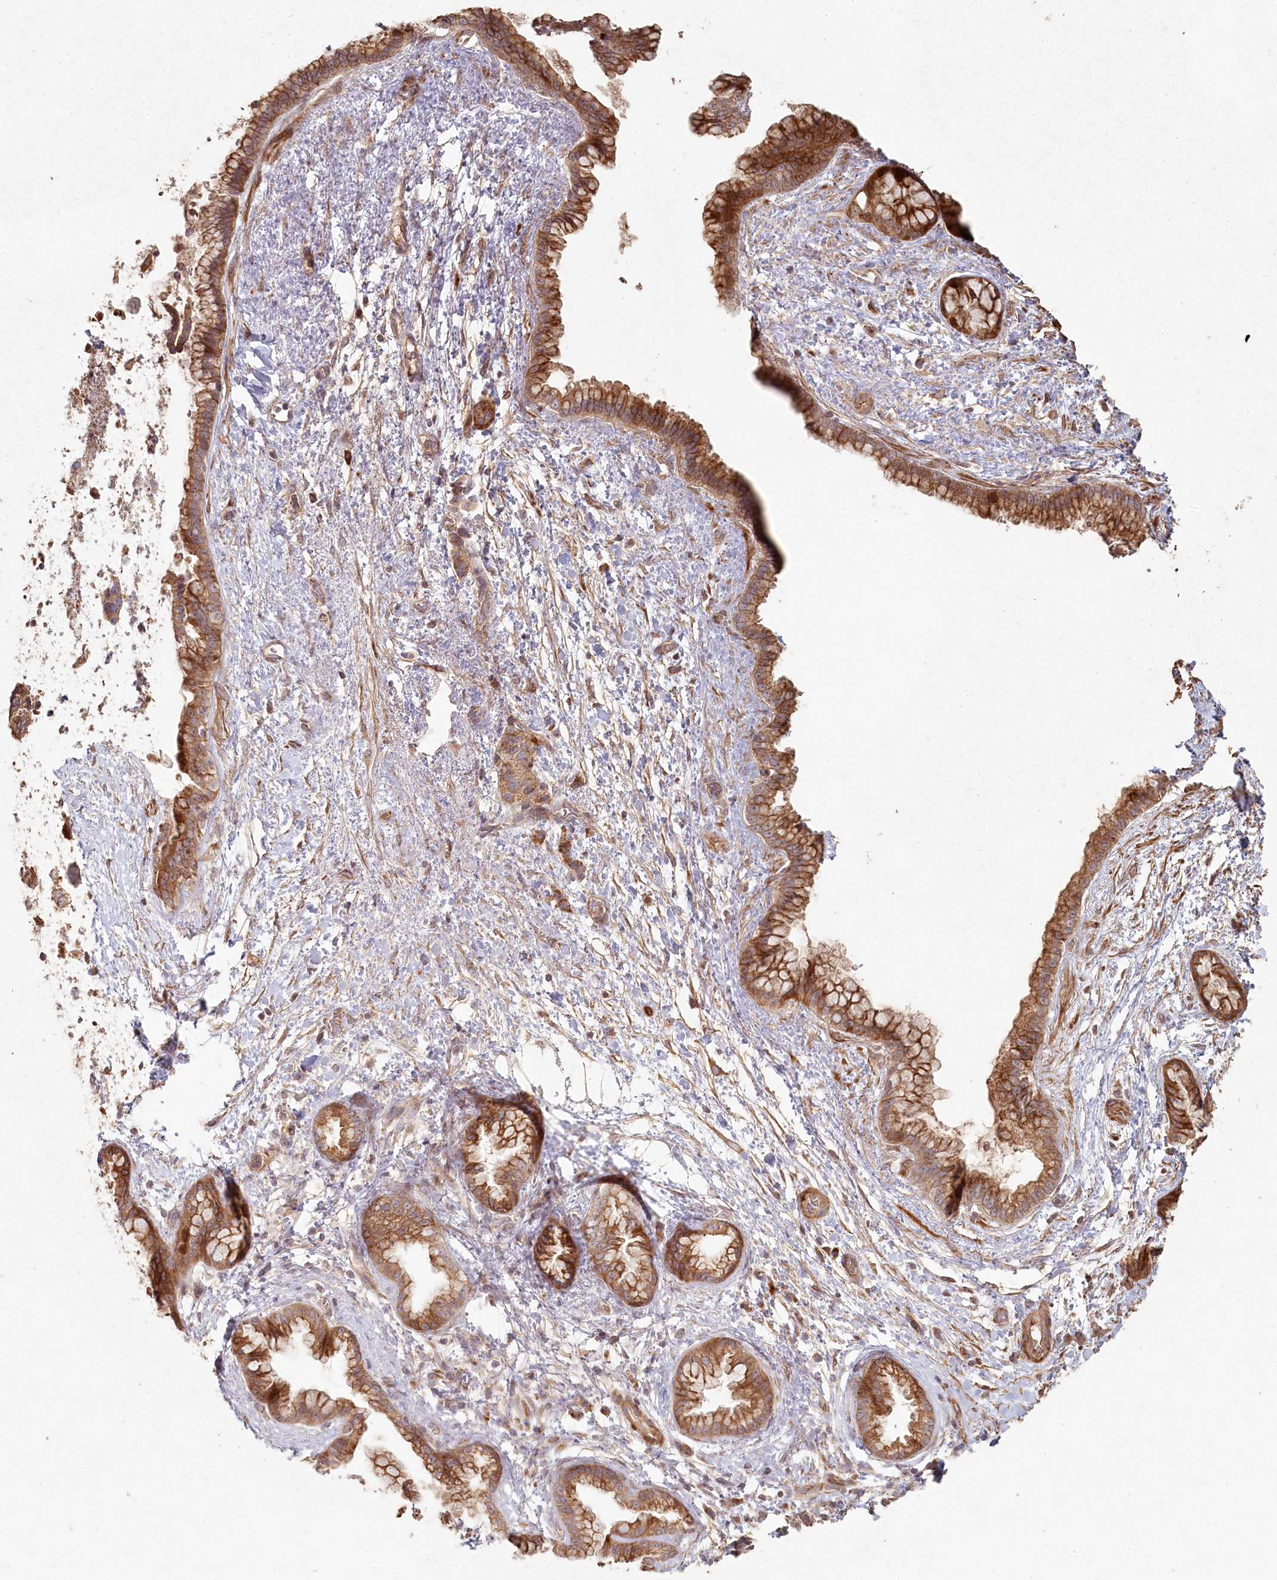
{"staining": {"intensity": "moderate", "quantity": ">75%", "location": "cytoplasmic/membranous"}, "tissue": "pancreatic cancer", "cell_type": "Tumor cells", "image_type": "cancer", "snomed": [{"axis": "morphology", "description": "Adenocarcinoma, NOS"}, {"axis": "topography", "description": "Pancreas"}], "caption": "Pancreatic cancer (adenocarcinoma) stained with DAB (3,3'-diaminobenzidine) IHC displays medium levels of moderate cytoplasmic/membranous staining in approximately >75% of tumor cells. (Stains: DAB (3,3'-diaminobenzidine) in brown, nuclei in blue, Microscopy: brightfield microscopy at high magnification).", "gene": "HAL", "patient": {"sex": "female", "age": 78}}